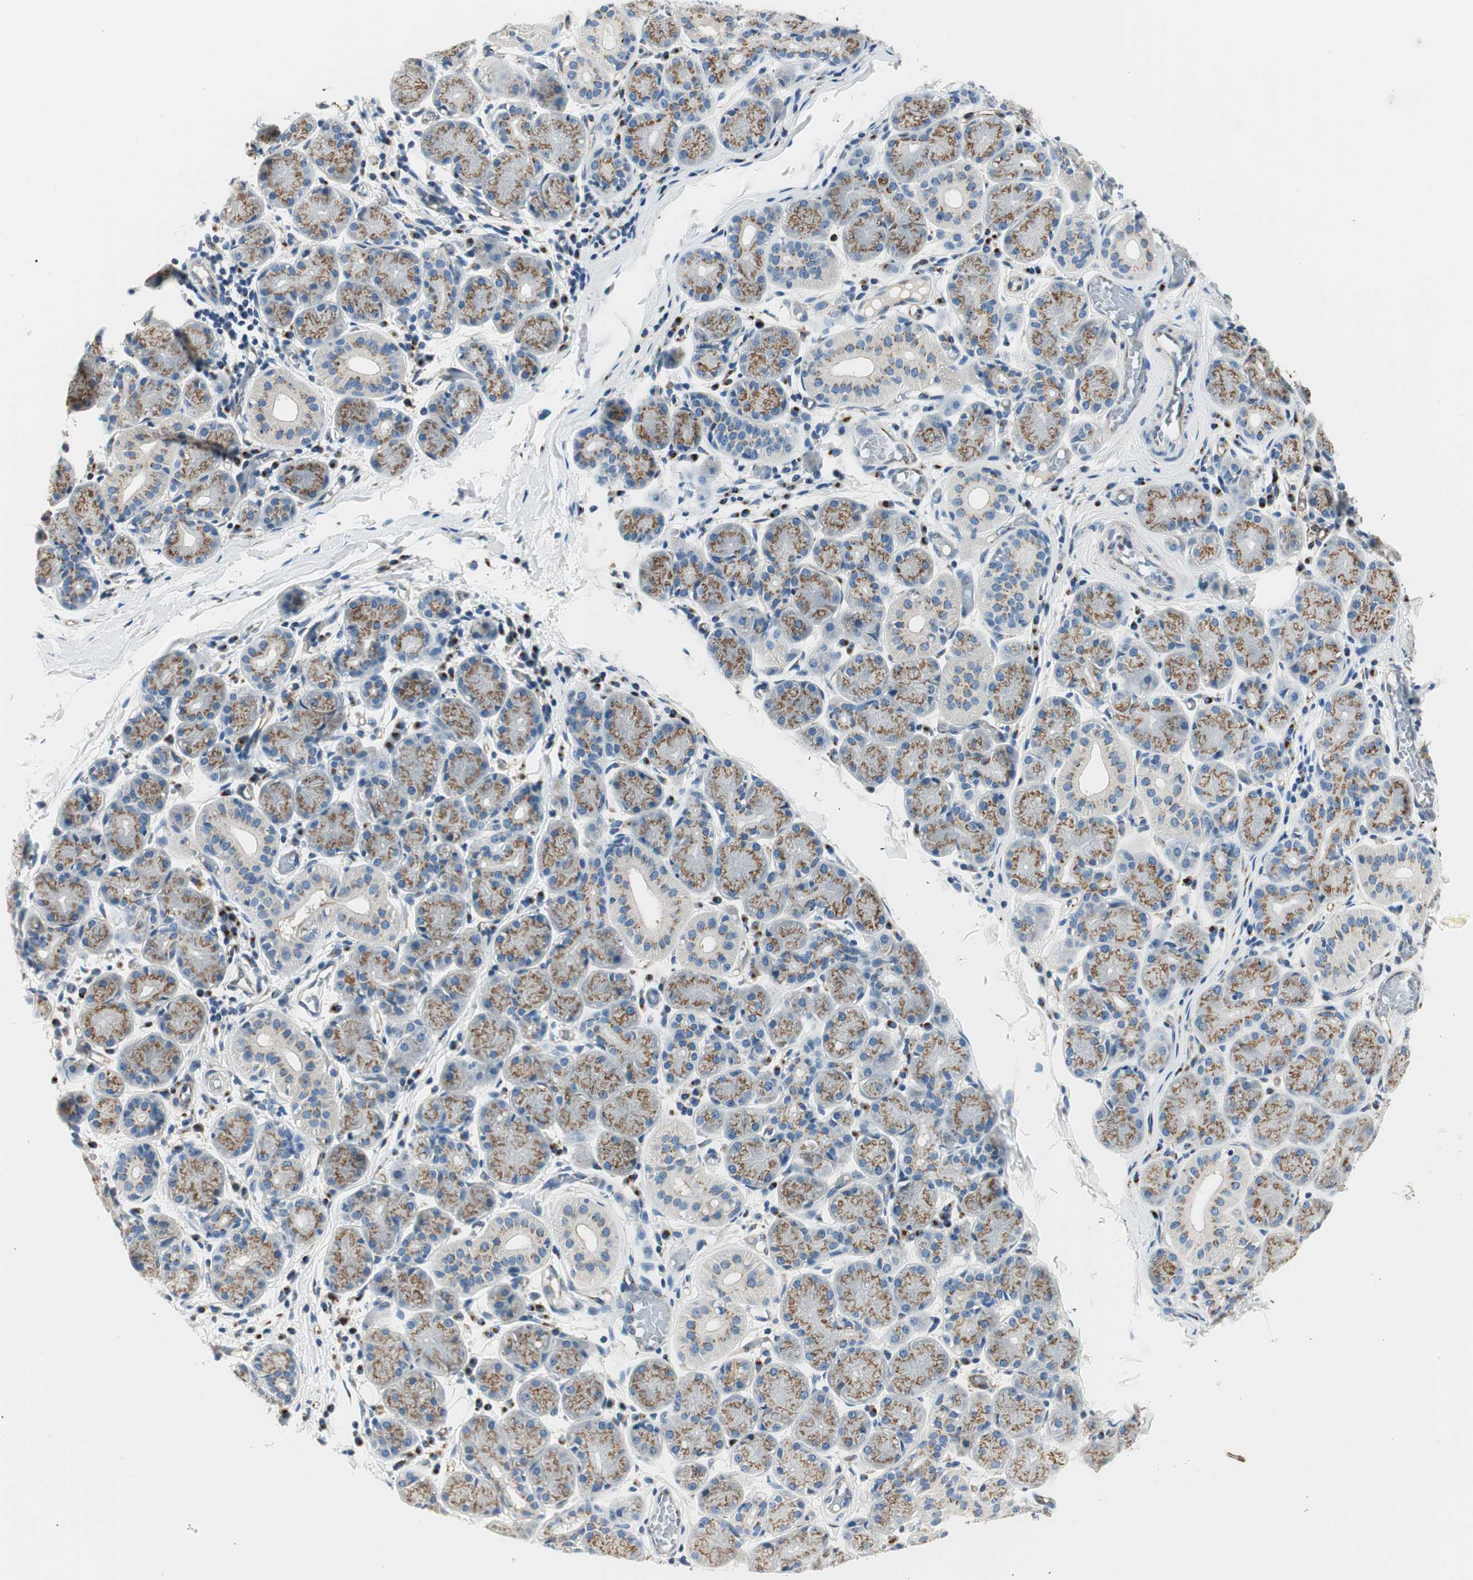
{"staining": {"intensity": "moderate", "quantity": ">75%", "location": "cytoplasmic/membranous"}, "tissue": "salivary gland", "cell_type": "Glandular cells", "image_type": "normal", "snomed": [{"axis": "morphology", "description": "Normal tissue, NOS"}, {"axis": "topography", "description": "Salivary gland"}], "caption": "A brown stain highlights moderate cytoplasmic/membranous expression of a protein in glandular cells of unremarkable salivary gland.", "gene": "TMF1", "patient": {"sex": "female", "age": 24}}